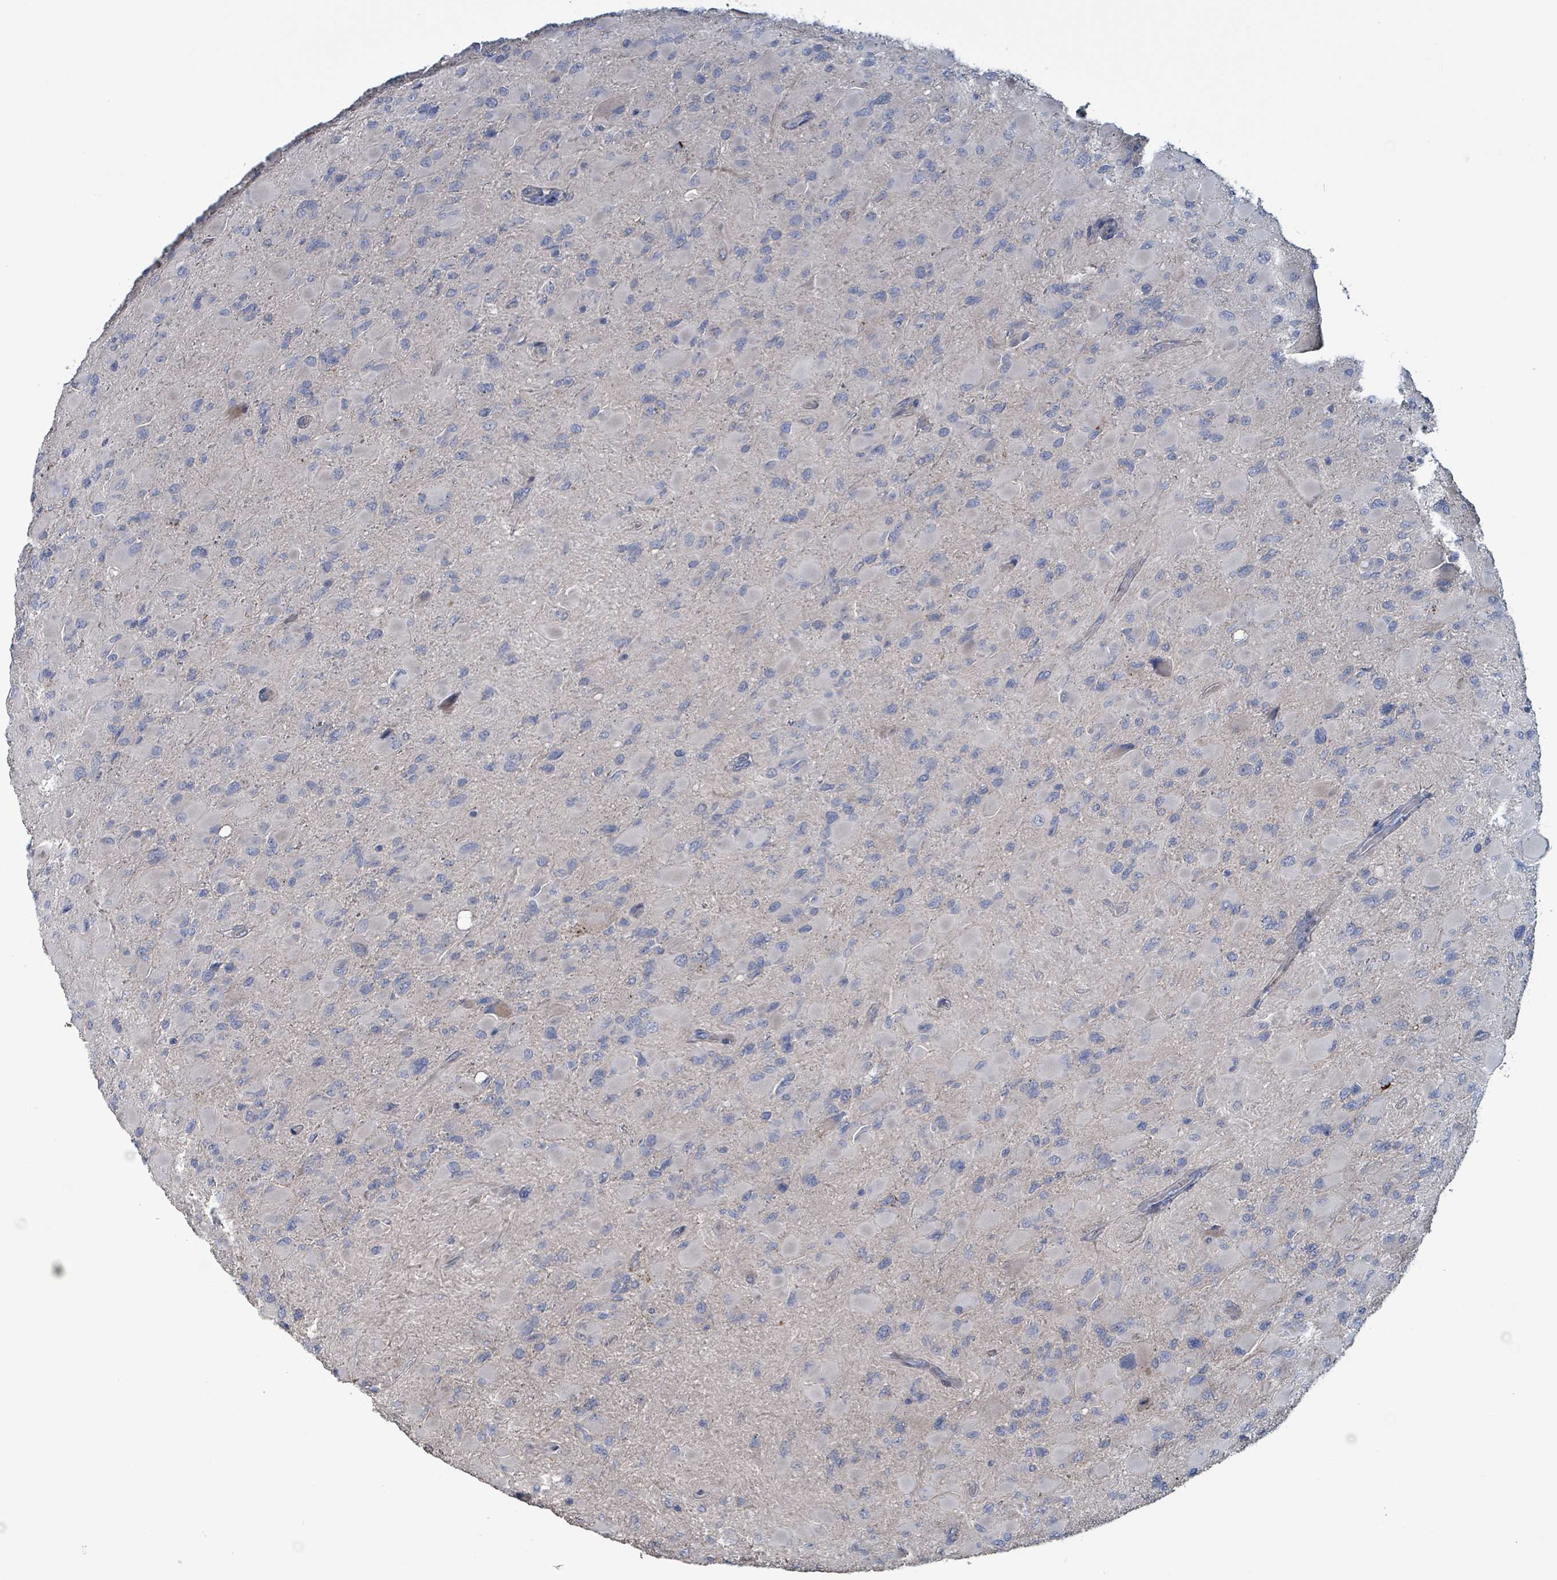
{"staining": {"intensity": "negative", "quantity": "none", "location": "none"}, "tissue": "glioma", "cell_type": "Tumor cells", "image_type": "cancer", "snomed": [{"axis": "morphology", "description": "Glioma, malignant, High grade"}, {"axis": "topography", "description": "Cerebral cortex"}], "caption": "Immunohistochemical staining of human glioma demonstrates no significant positivity in tumor cells. The staining is performed using DAB (3,3'-diaminobenzidine) brown chromogen with nuclei counter-stained in using hematoxylin.", "gene": "TAAR5", "patient": {"sex": "female", "age": 36}}